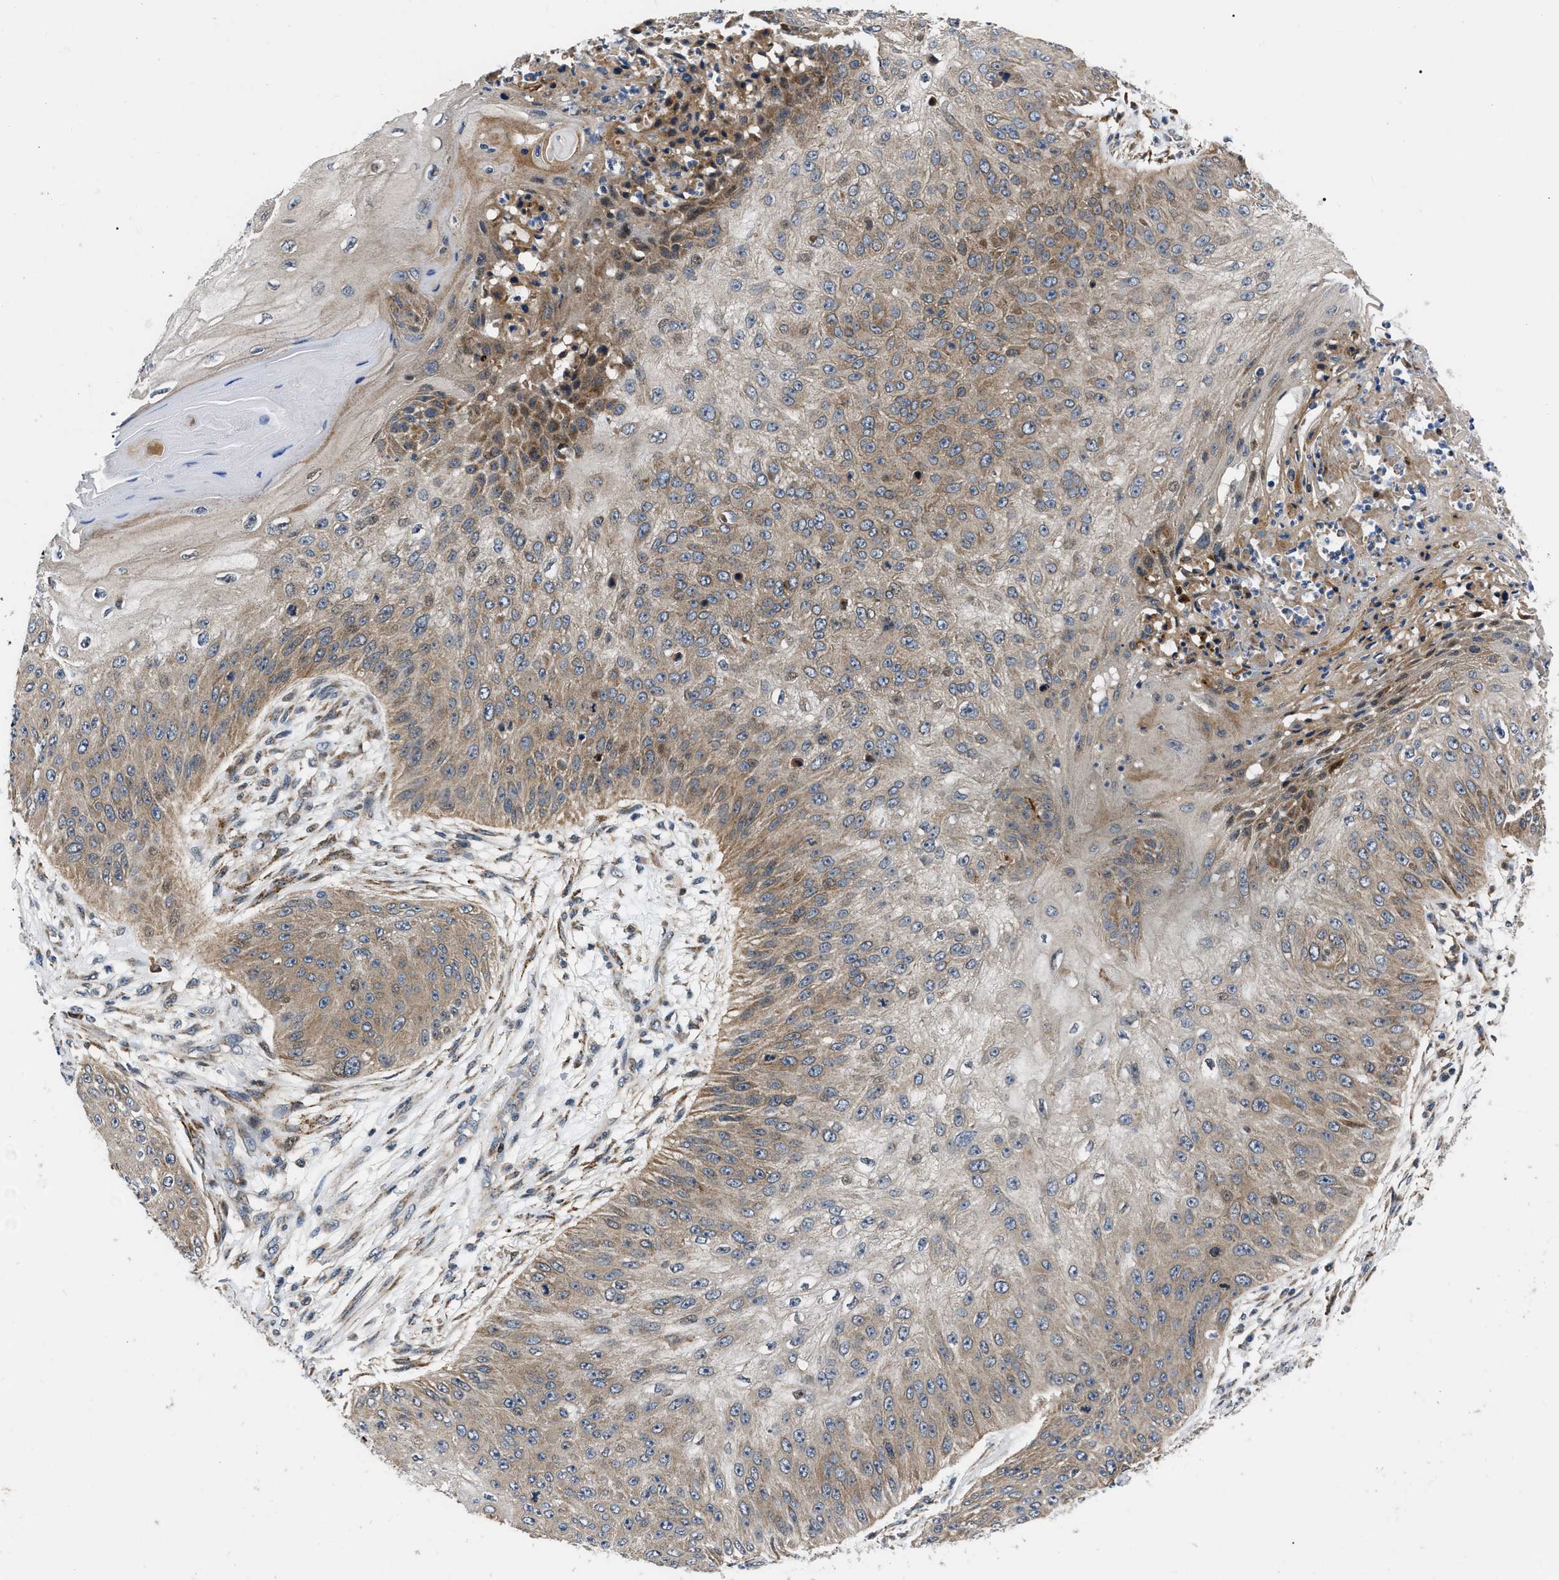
{"staining": {"intensity": "moderate", "quantity": ">75%", "location": "cytoplasmic/membranous"}, "tissue": "skin cancer", "cell_type": "Tumor cells", "image_type": "cancer", "snomed": [{"axis": "morphology", "description": "Squamous cell carcinoma, NOS"}, {"axis": "topography", "description": "Skin"}], "caption": "A brown stain shows moderate cytoplasmic/membranous staining of a protein in skin cancer (squamous cell carcinoma) tumor cells.", "gene": "PPWD1", "patient": {"sex": "female", "age": 80}}